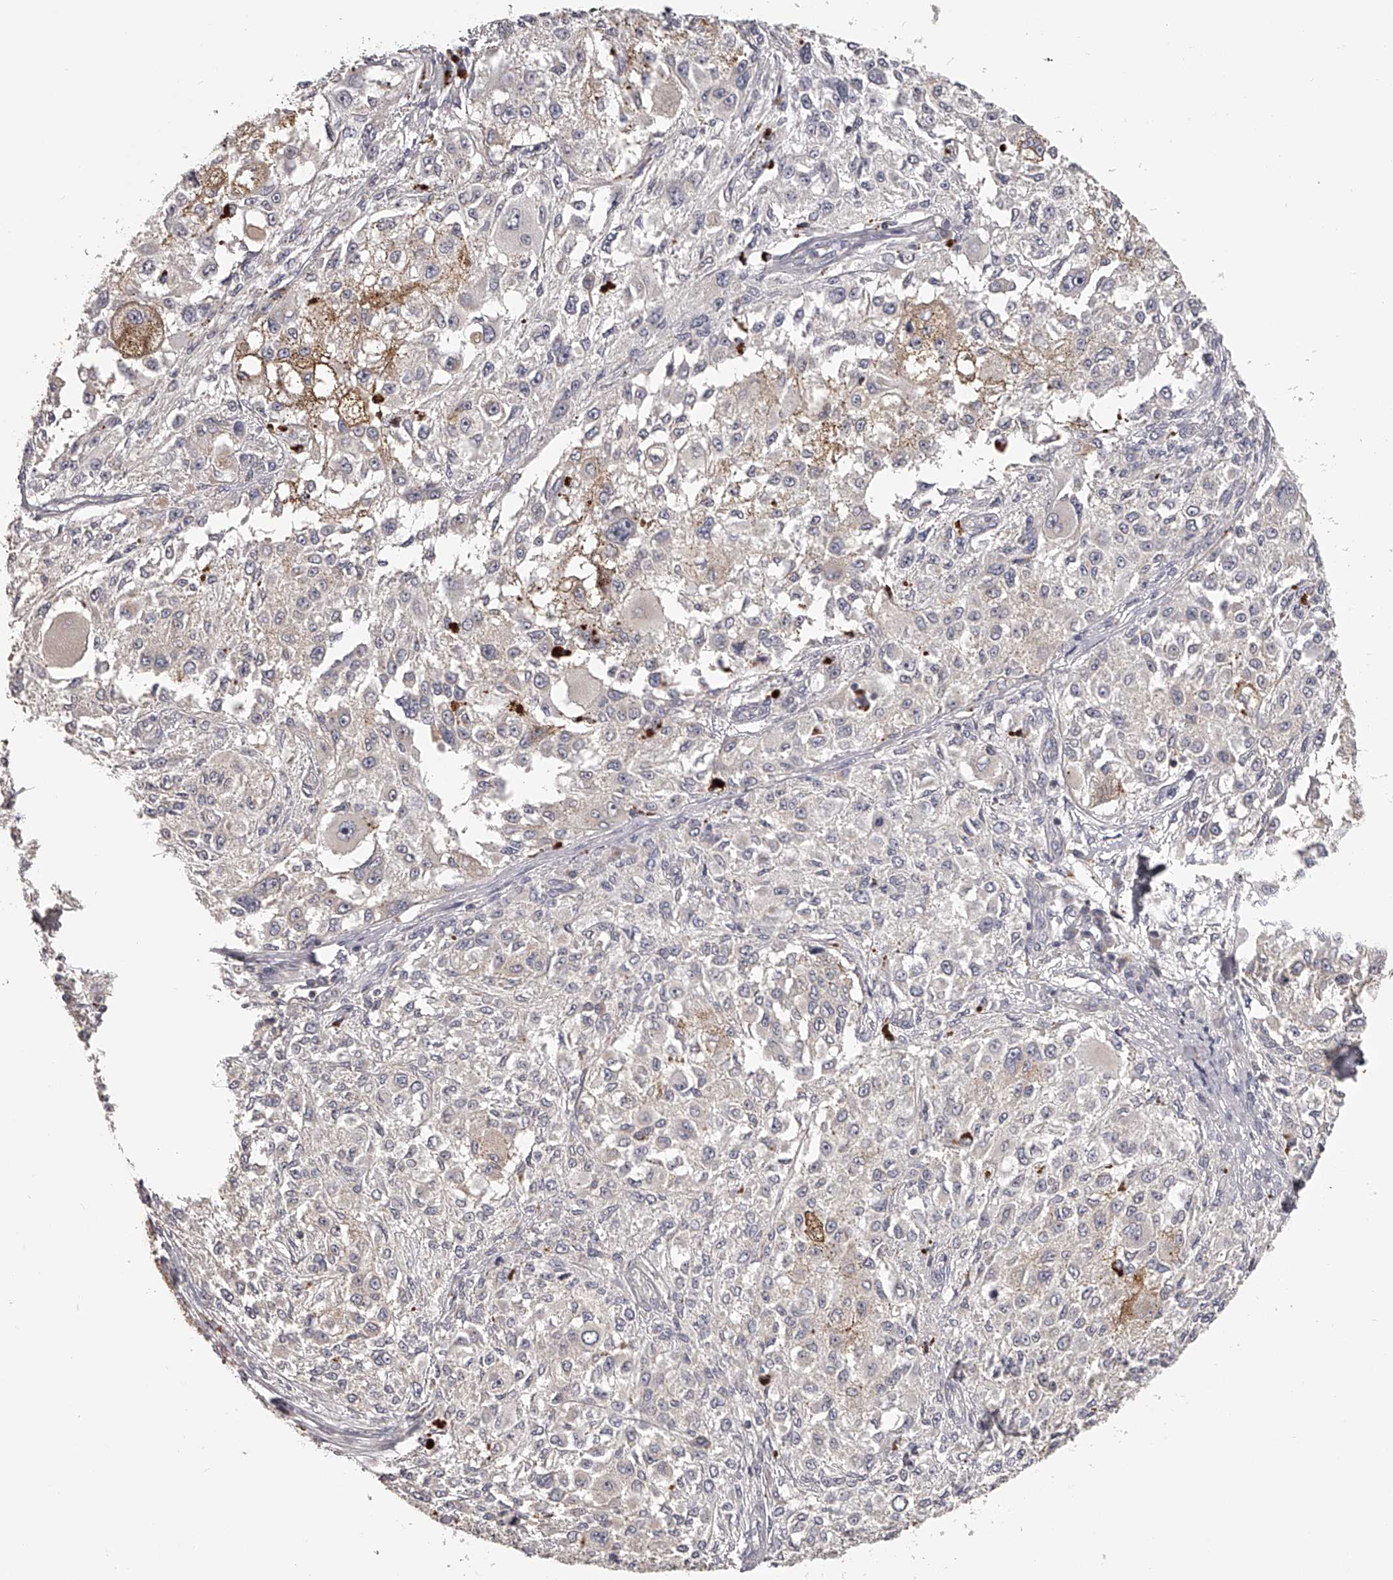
{"staining": {"intensity": "moderate", "quantity": "<25%", "location": "cytoplasmic/membranous"}, "tissue": "melanoma", "cell_type": "Tumor cells", "image_type": "cancer", "snomed": [{"axis": "morphology", "description": "Necrosis, NOS"}, {"axis": "morphology", "description": "Malignant melanoma, NOS"}, {"axis": "topography", "description": "Skin"}], "caption": "Moderate cytoplasmic/membranous expression is appreciated in approximately <25% of tumor cells in malignant melanoma.", "gene": "TNN", "patient": {"sex": "female", "age": 87}}